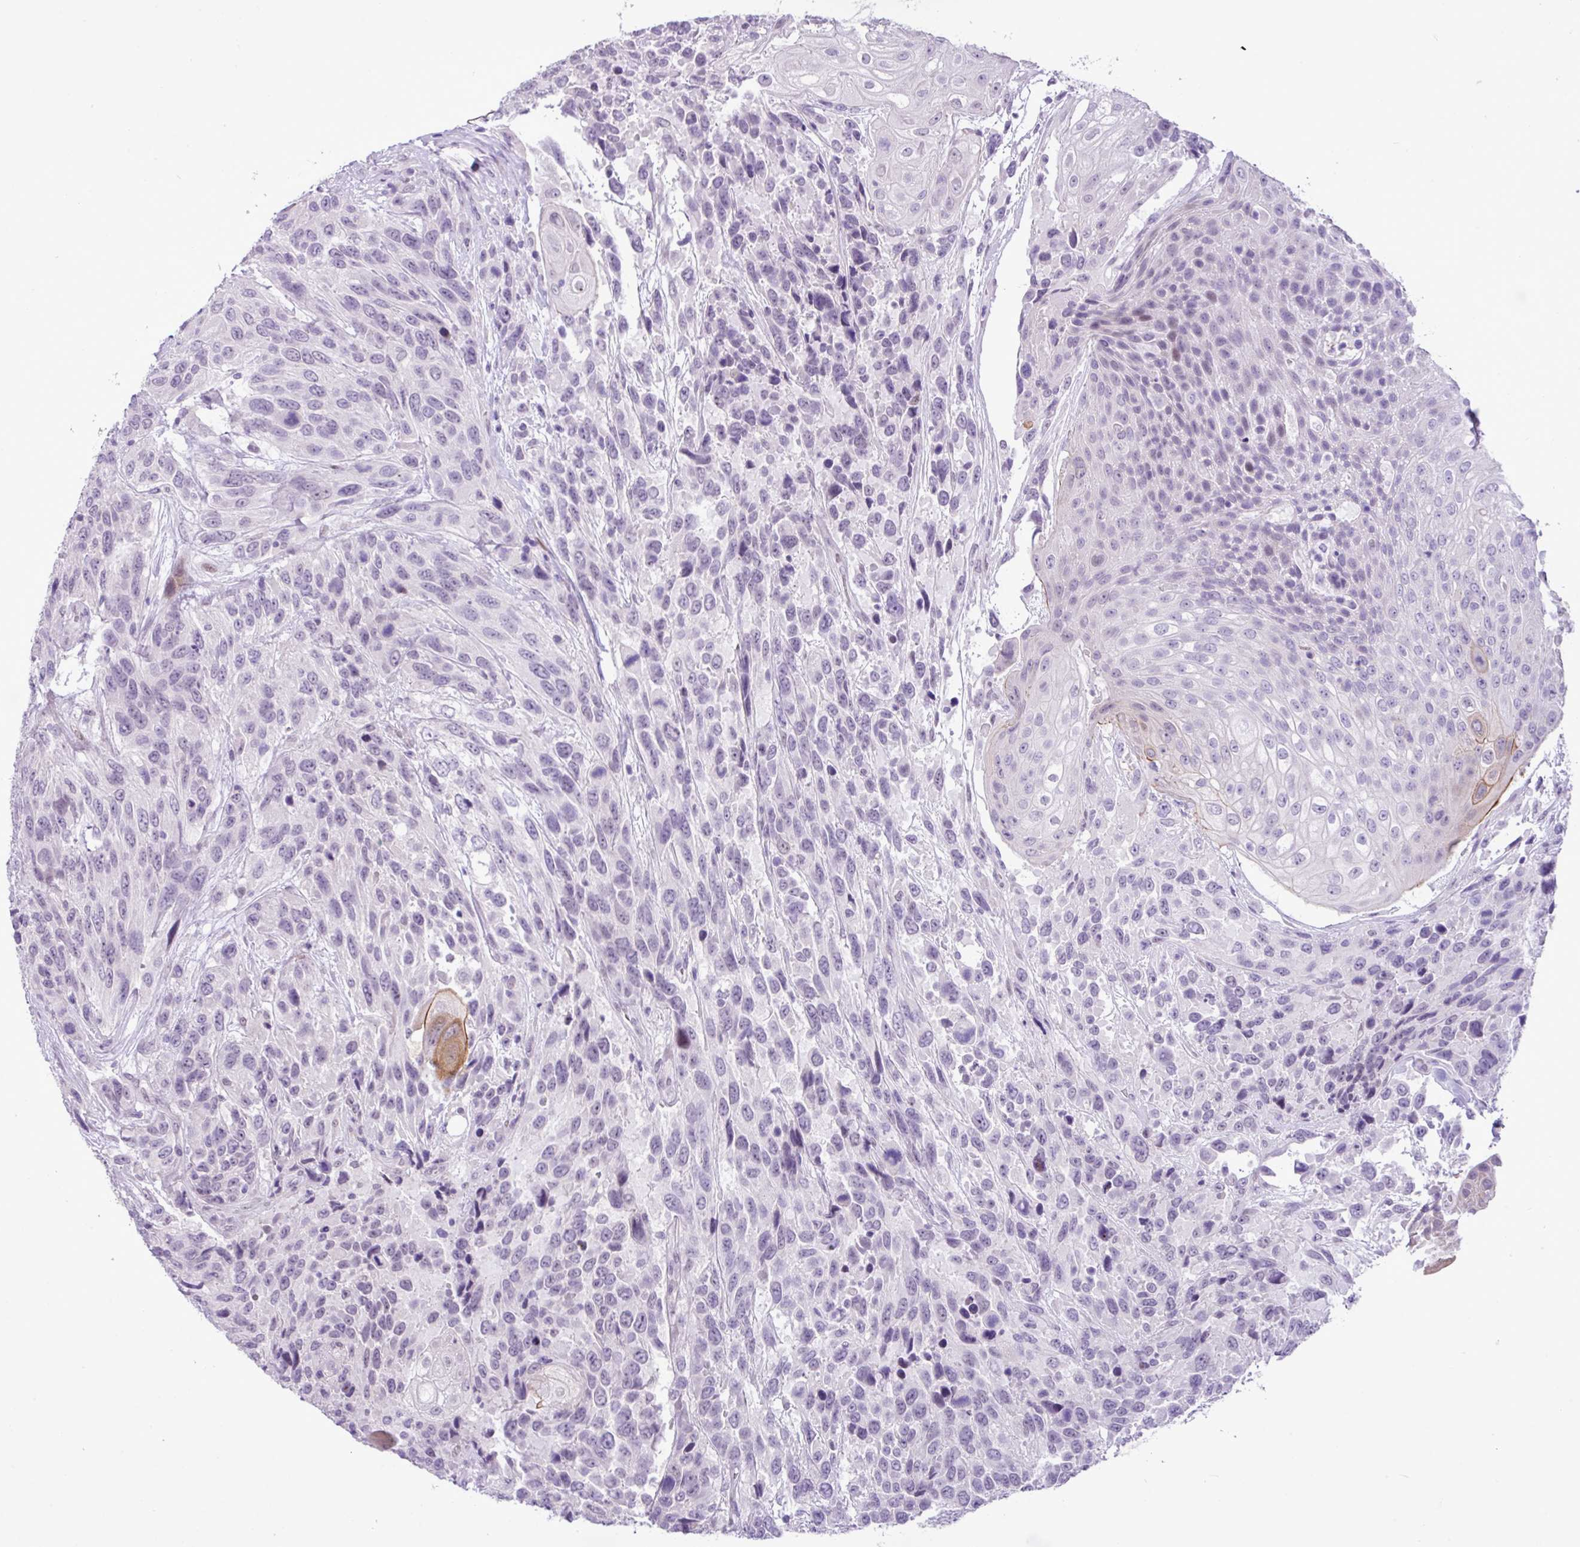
{"staining": {"intensity": "moderate", "quantity": "<25%", "location": "cytoplasmic/membranous"}, "tissue": "urothelial cancer", "cell_type": "Tumor cells", "image_type": "cancer", "snomed": [{"axis": "morphology", "description": "Urothelial carcinoma, High grade"}, {"axis": "topography", "description": "Urinary bladder"}], "caption": "Urothelial cancer stained with a protein marker exhibits moderate staining in tumor cells.", "gene": "YLPM1", "patient": {"sex": "female", "age": 70}}